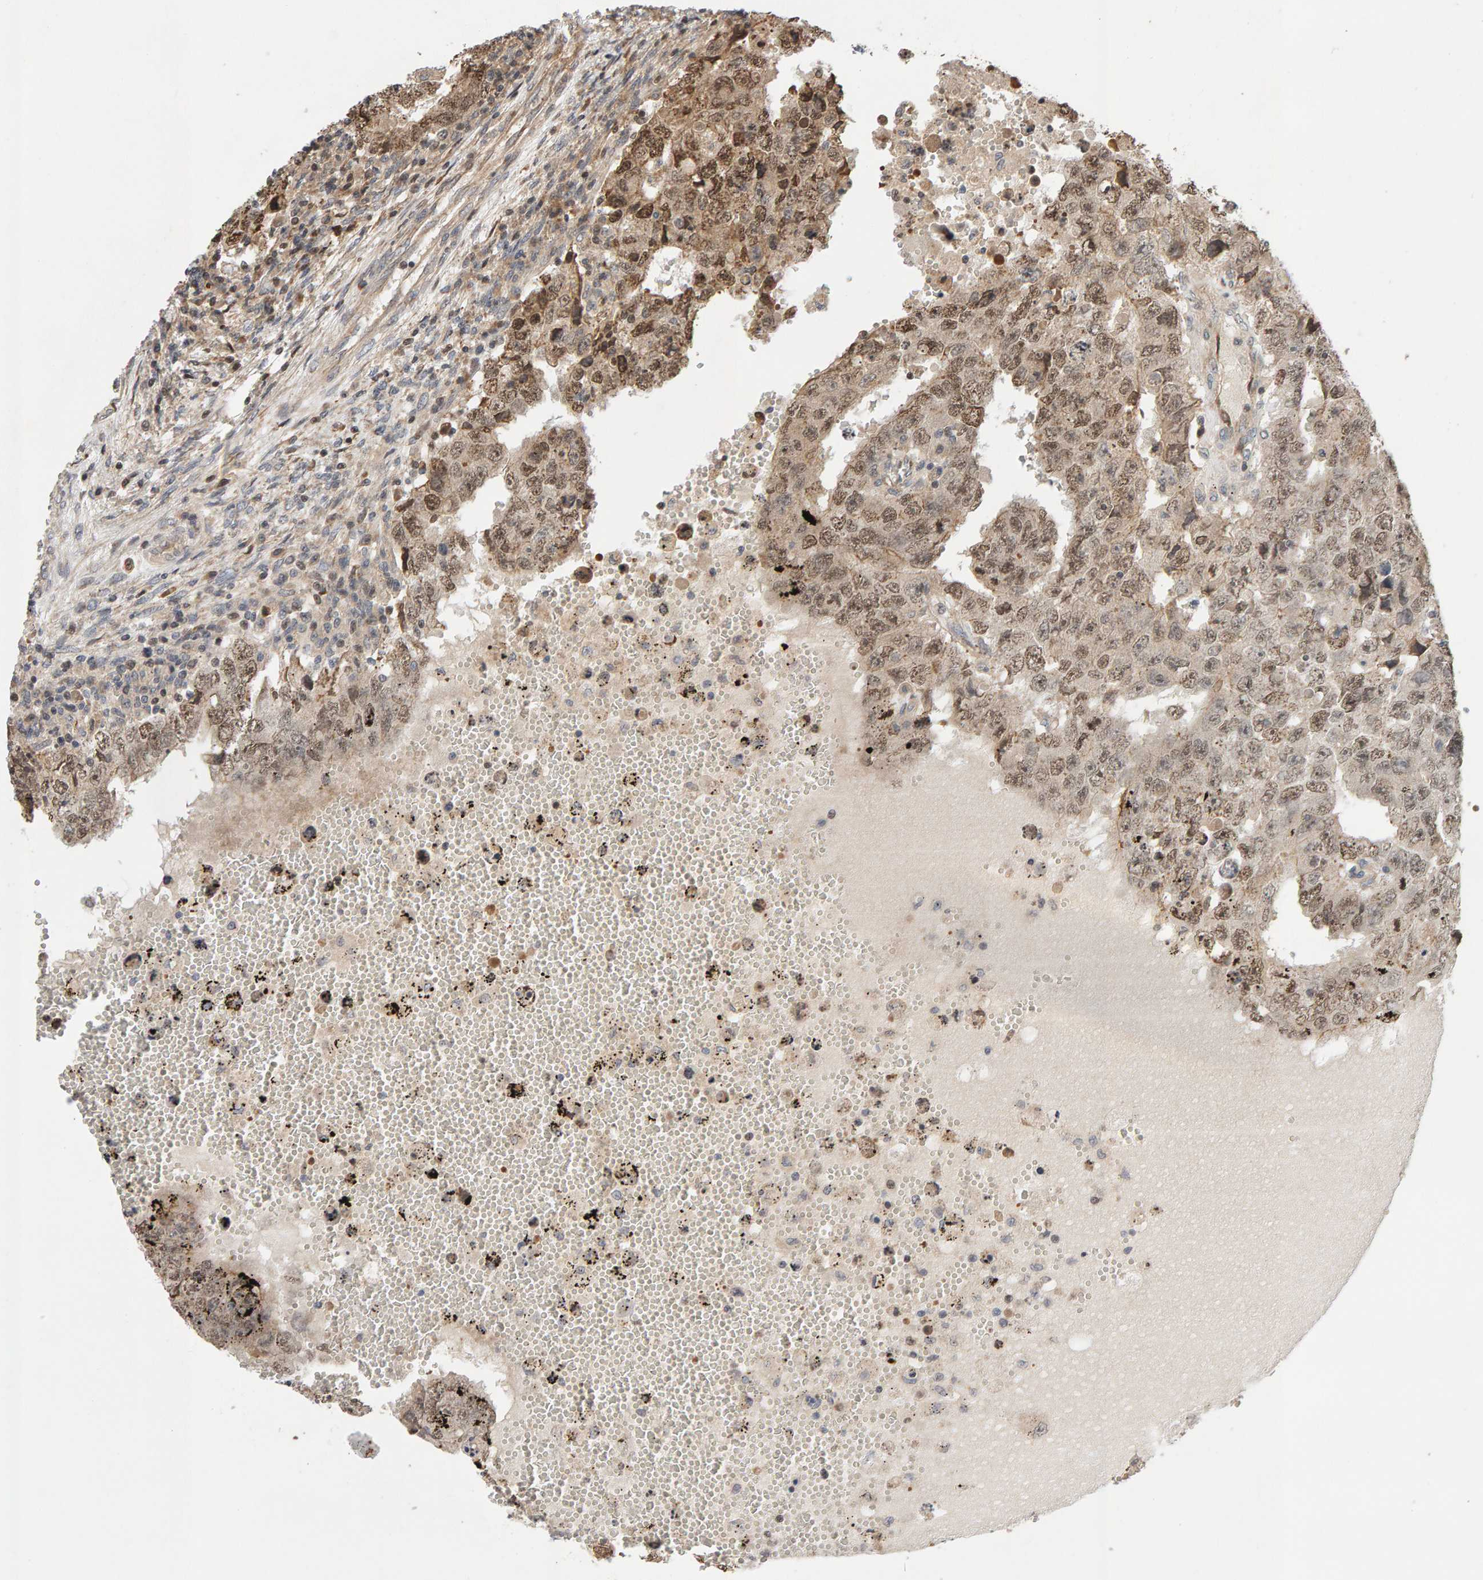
{"staining": {"intensity": "moderate", "quantity": ">75%", "location": "cytoplasmic/membranous,nuclear"}, "tissue": "testis cancer", "cell_type": "Tumor cells", "image_type": "cancer", "snomed": [{"axis": "morphology", "description": "Carcinoma, Embryonal, NOS"}, {"axis": "topography", "description": "Testis"}], "caption": "Protein analysis of testis cancer tissue reveals moderate cytoplasmic/membranous and nuclear staining in about >75% of tumor cells.", "gene": "LZTS1", "patient": {"sex": "male", "age": 26}}